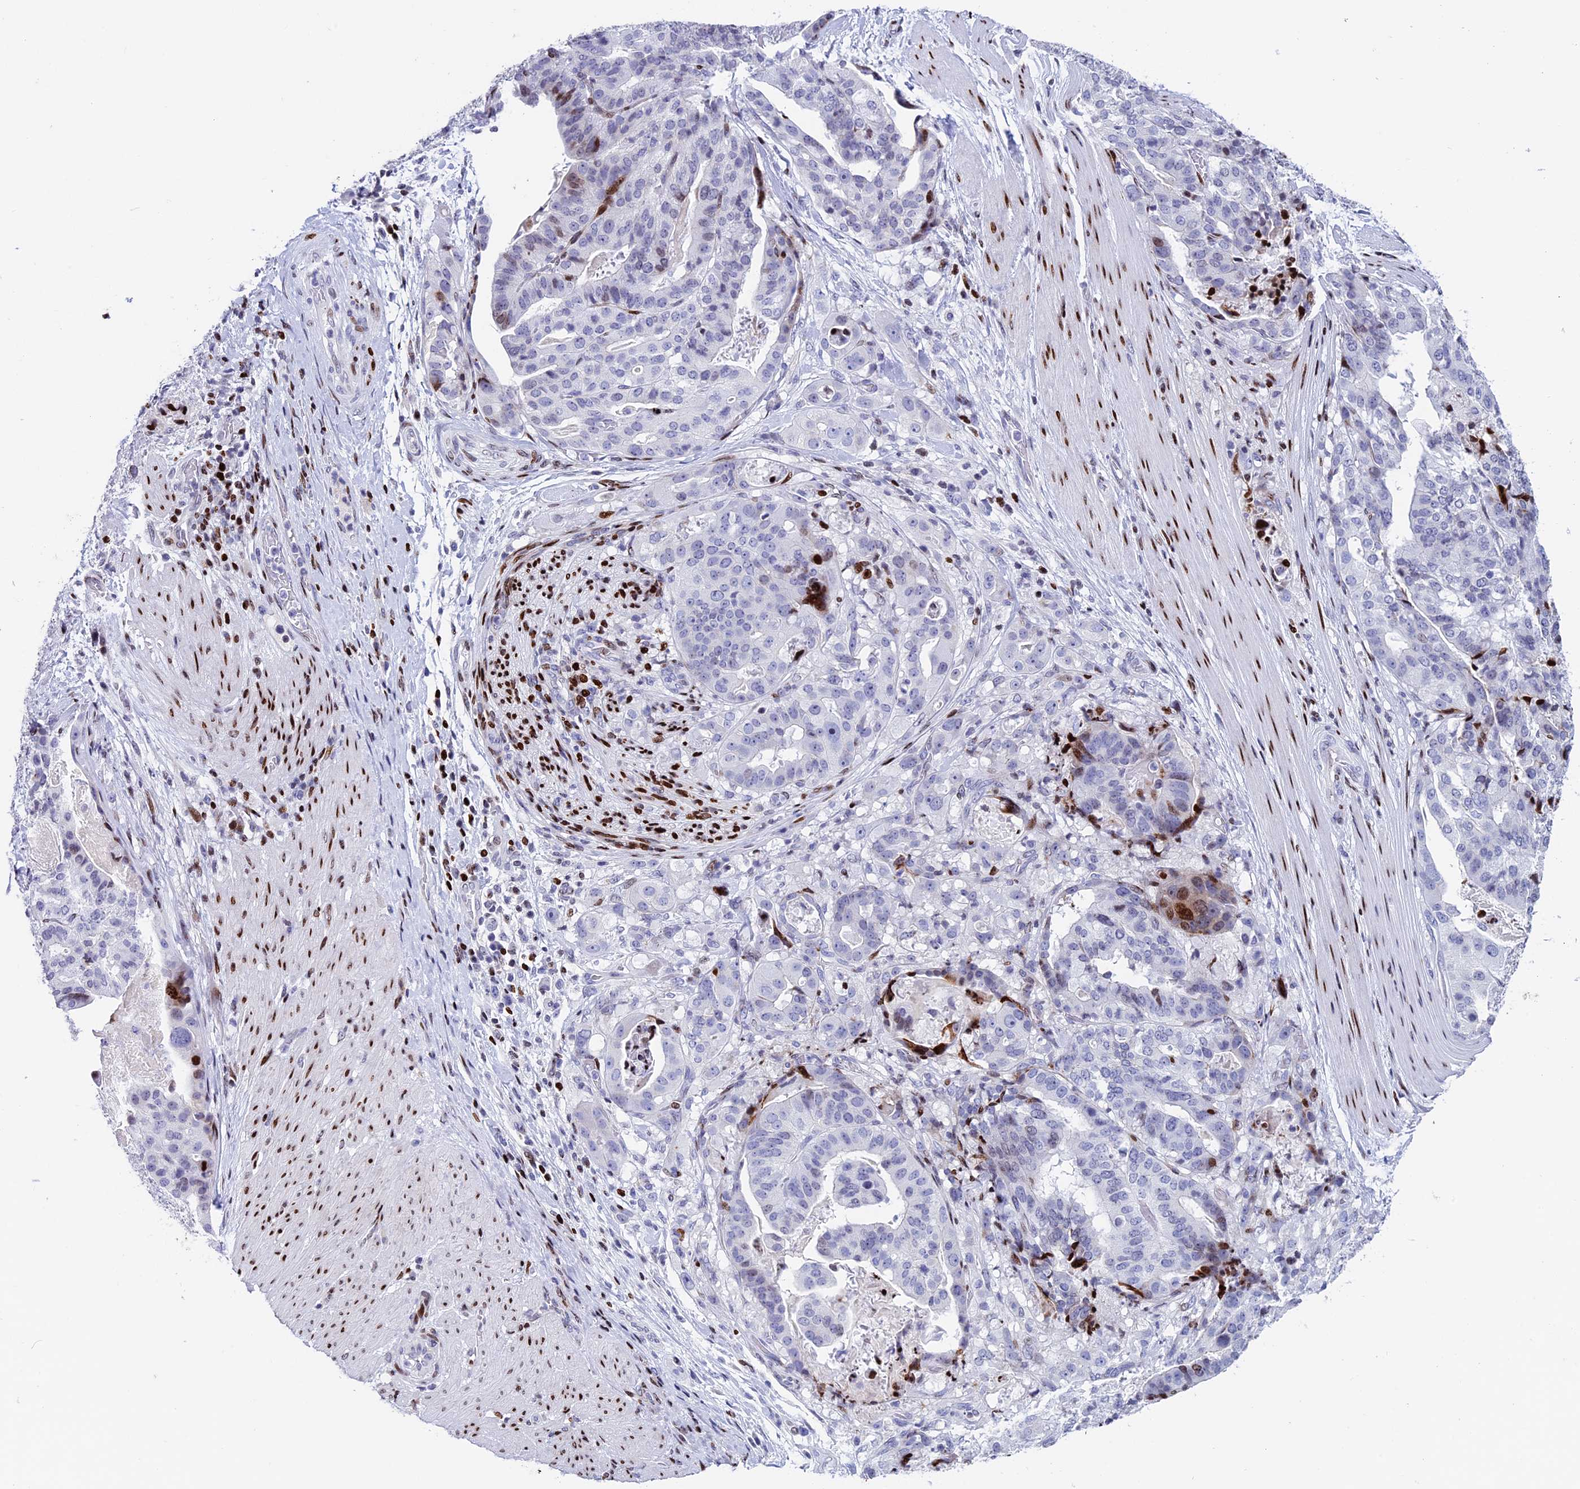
{"staining": {"intensity": "strong", "quantity": "<25%", "location": "nuclear"}, "tissue": "stomach cancer", "cell_type": "Tumor cells", "image_type": "cancer", "snomed": [{"axis": "morphology", "description": "Adenocarcinoma, NOS"}, {"axis": "topography", "description": "Stomach"}], "caption": "IHC photomicrograph of neoplastic tissue: stomach cancer (adenocarcinoma) stained using immunohistochemistry (IHC) shows medium levels of strong protein expression localized specifically in the nuclear of tumor cells, appearing as a nuclear brown color.", "gene": "BTBD3", "patient": {"sex": "male", "age": 48}}